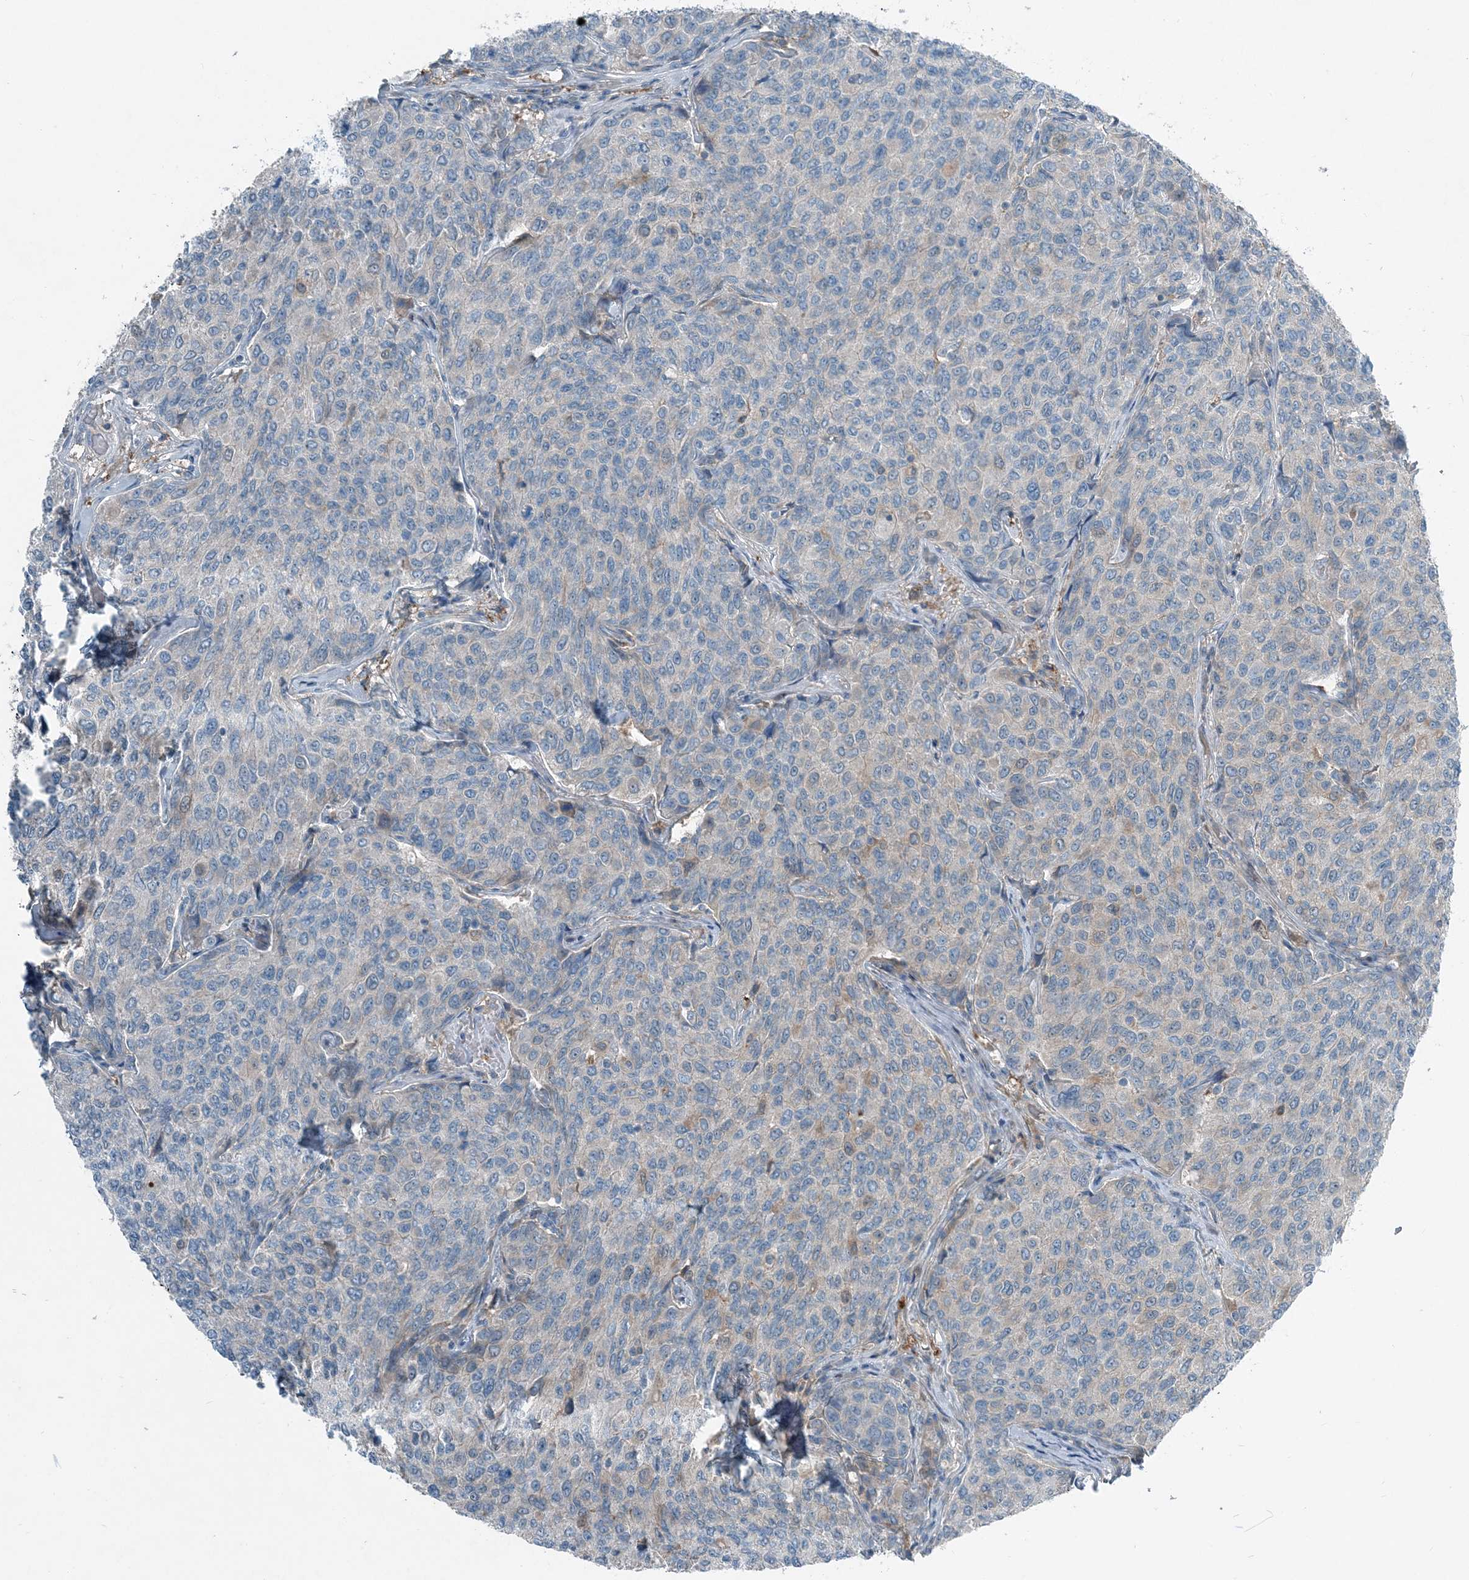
{"staining": {"intensity": "negative", "quantity": "none", "location": "none"}, "tissue": "breast cancer", "cell_type": "Tumor cells", "image_type": "cancer", "snomed": [{"axis": "morphology", "description": "Duct carcinoma"}, {"axis": "topography", "description": "Breast"}], "caption": "IHC of breast cancer displays no staining in tumor cells.", "gene": "ARMH1", "patient": {"sex": "female", "age": 55}}